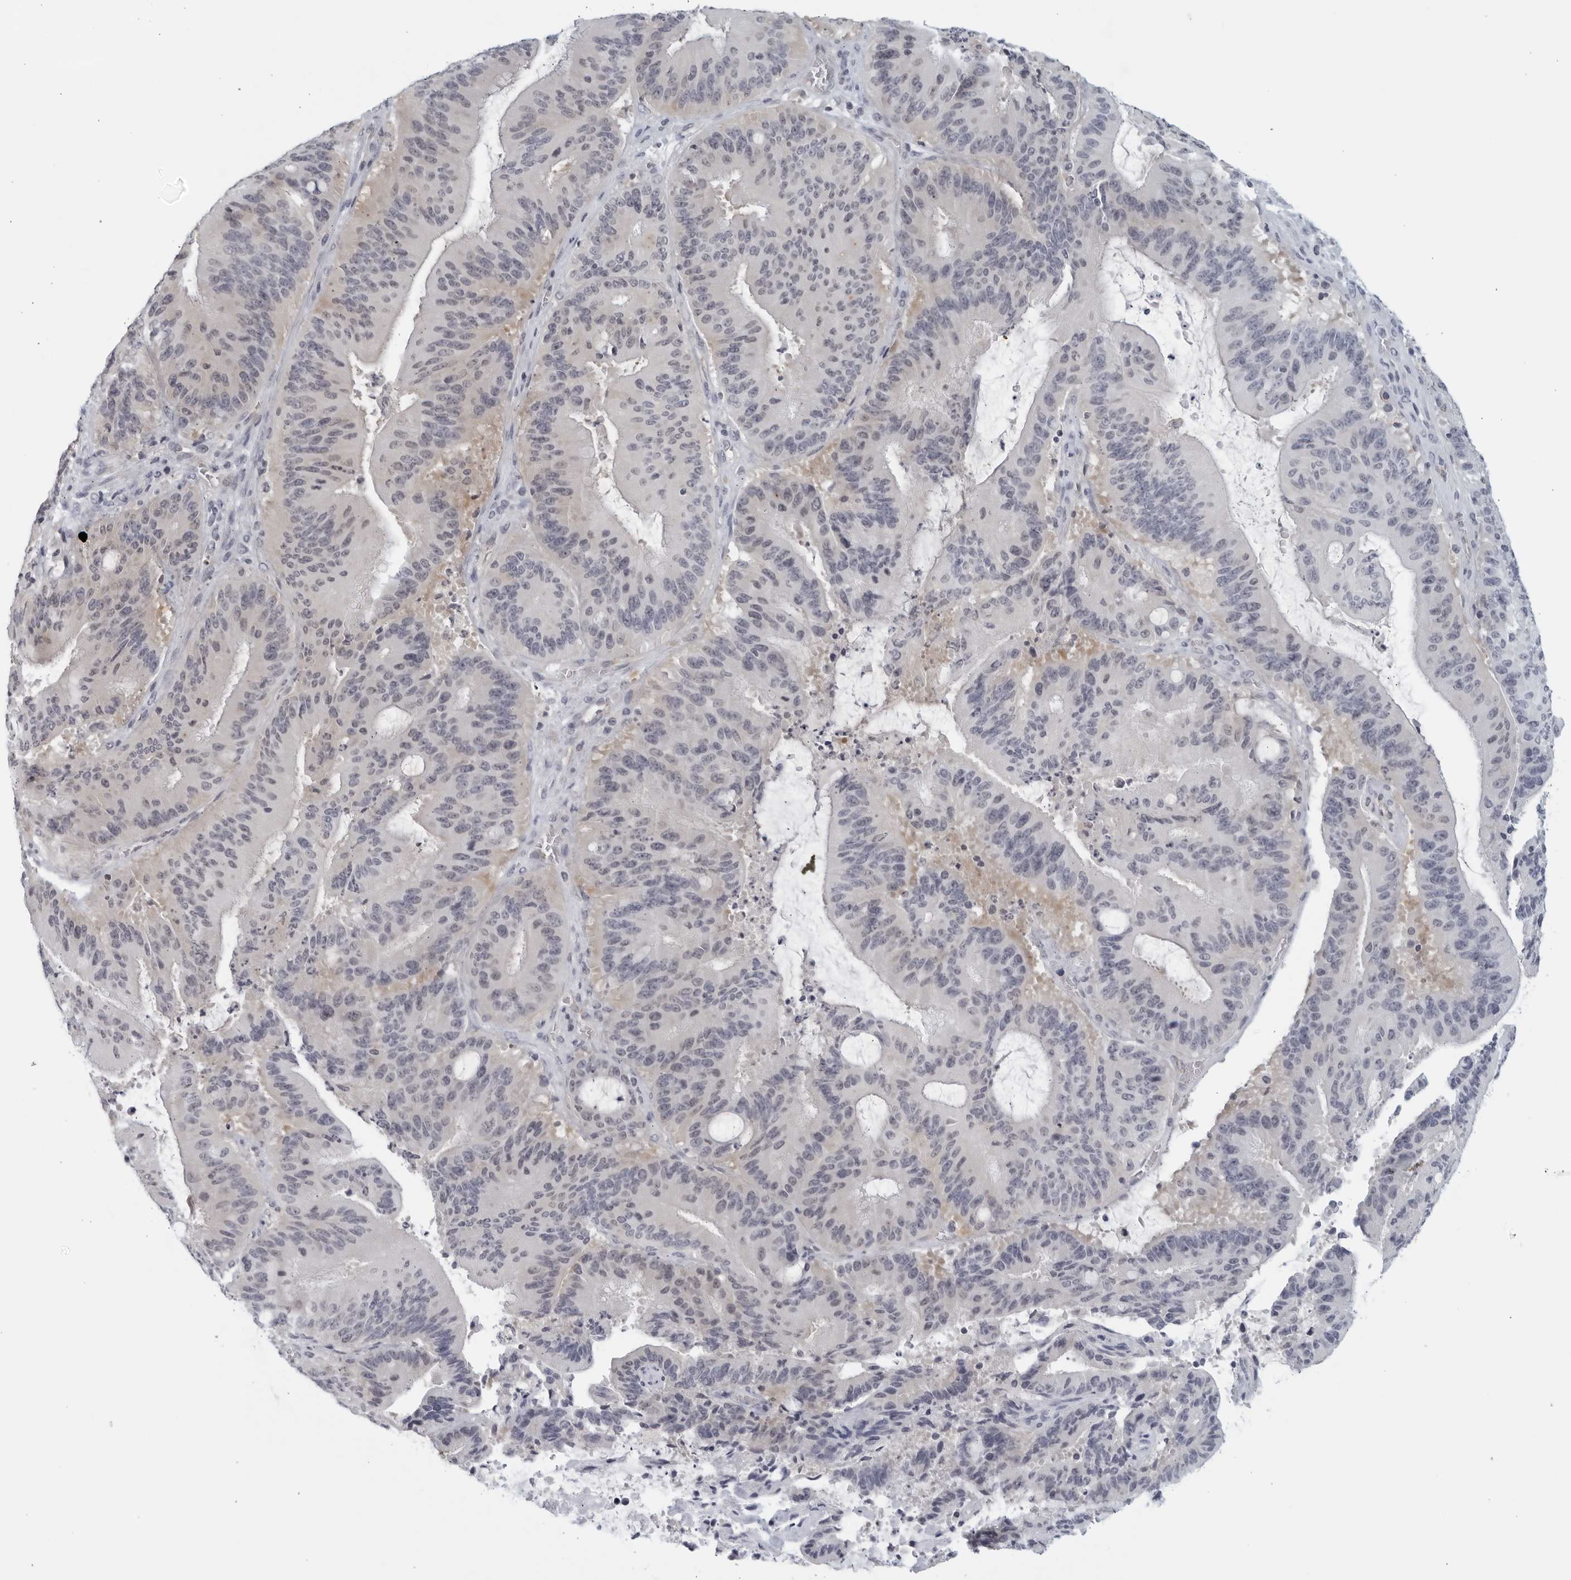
{"staining": {"intensity": "negative", "quantity": "none", "location": "none"}, "tissue": "liver cancer", "cell_type": "Tumor cells", "image_type": "cancer", "snomed": [{"axis": "morphology", "description": "Normal tissue, NOS"}, {"axis": "morphology", "description": "Cholangiocarcinoma"}, {"axis": "topography", "description": "Liver"}, {"axis": "topography", "description": "Peripheral nerve tissue"}], "caption": "Tumor cells are negative for protein expression in human liver cancer. (DAB immunohistochemistry (IHC) visualized using brightfield microscopy, high magnification).", "gene": "MATN1", "patient": {"sex": "female", "age": 73}}